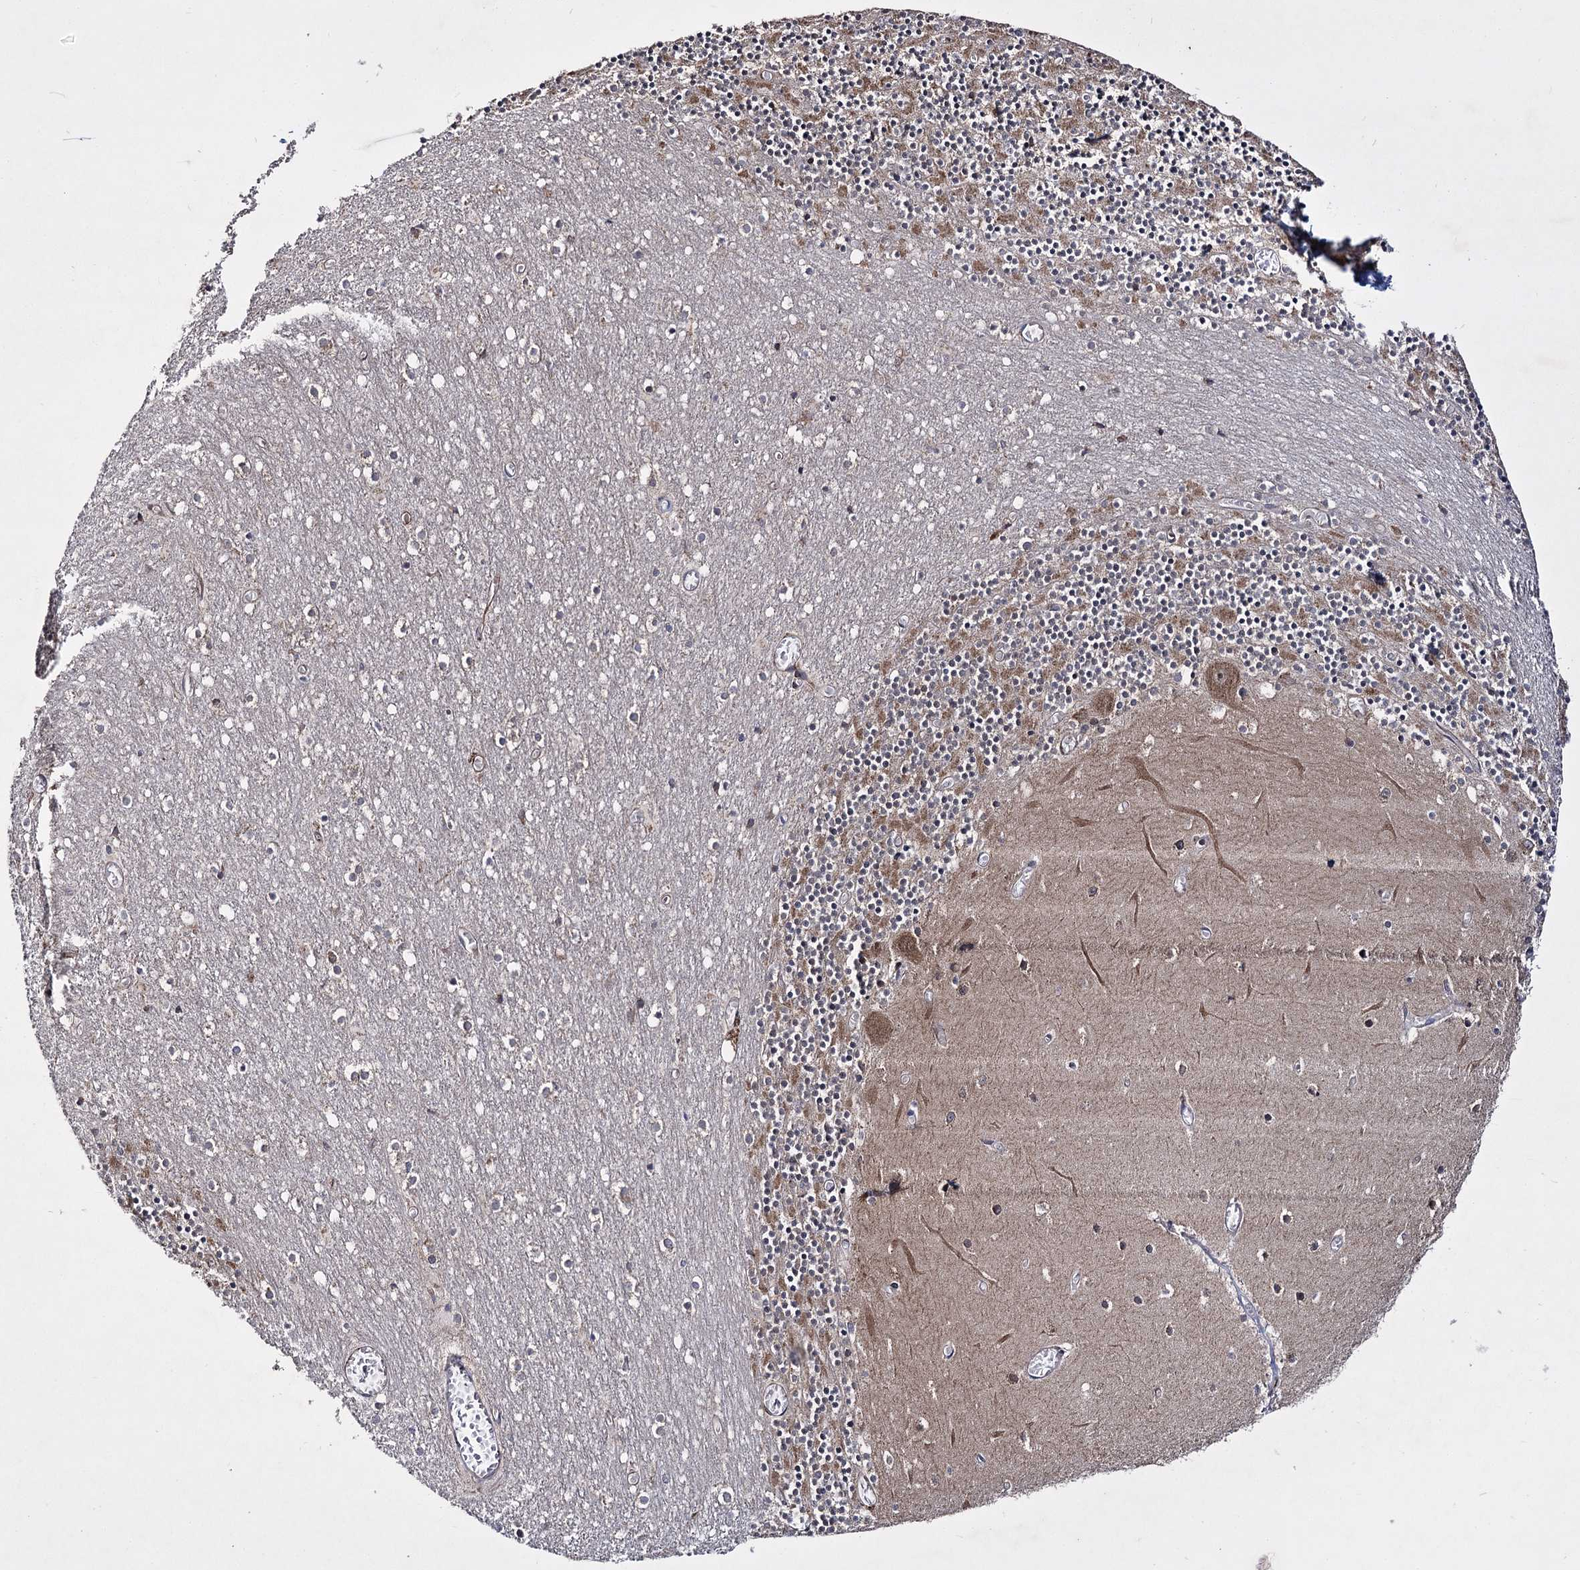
{"staining": {"intensity": "moderate", "quantity": "25%-75%", "location": "cytoplasmic/membranous"}, "tissue": "cerebellum", "cell_type": "Cells in granular layer", "image_type": "normal", "snomed": [{"axis": "morphology", "description": "Normal tissue, NOS"}, {"axis": "topography", "description": "Cerebellum"}], "caption": "Brown immunohistochemical staining in benign cerebellum shows moderate cytoplasmic/membranous staining in about 25%-75% of cells in granular layer.", "gene": "HECTD2", "patient": {"sex": "female", "age": 28}}